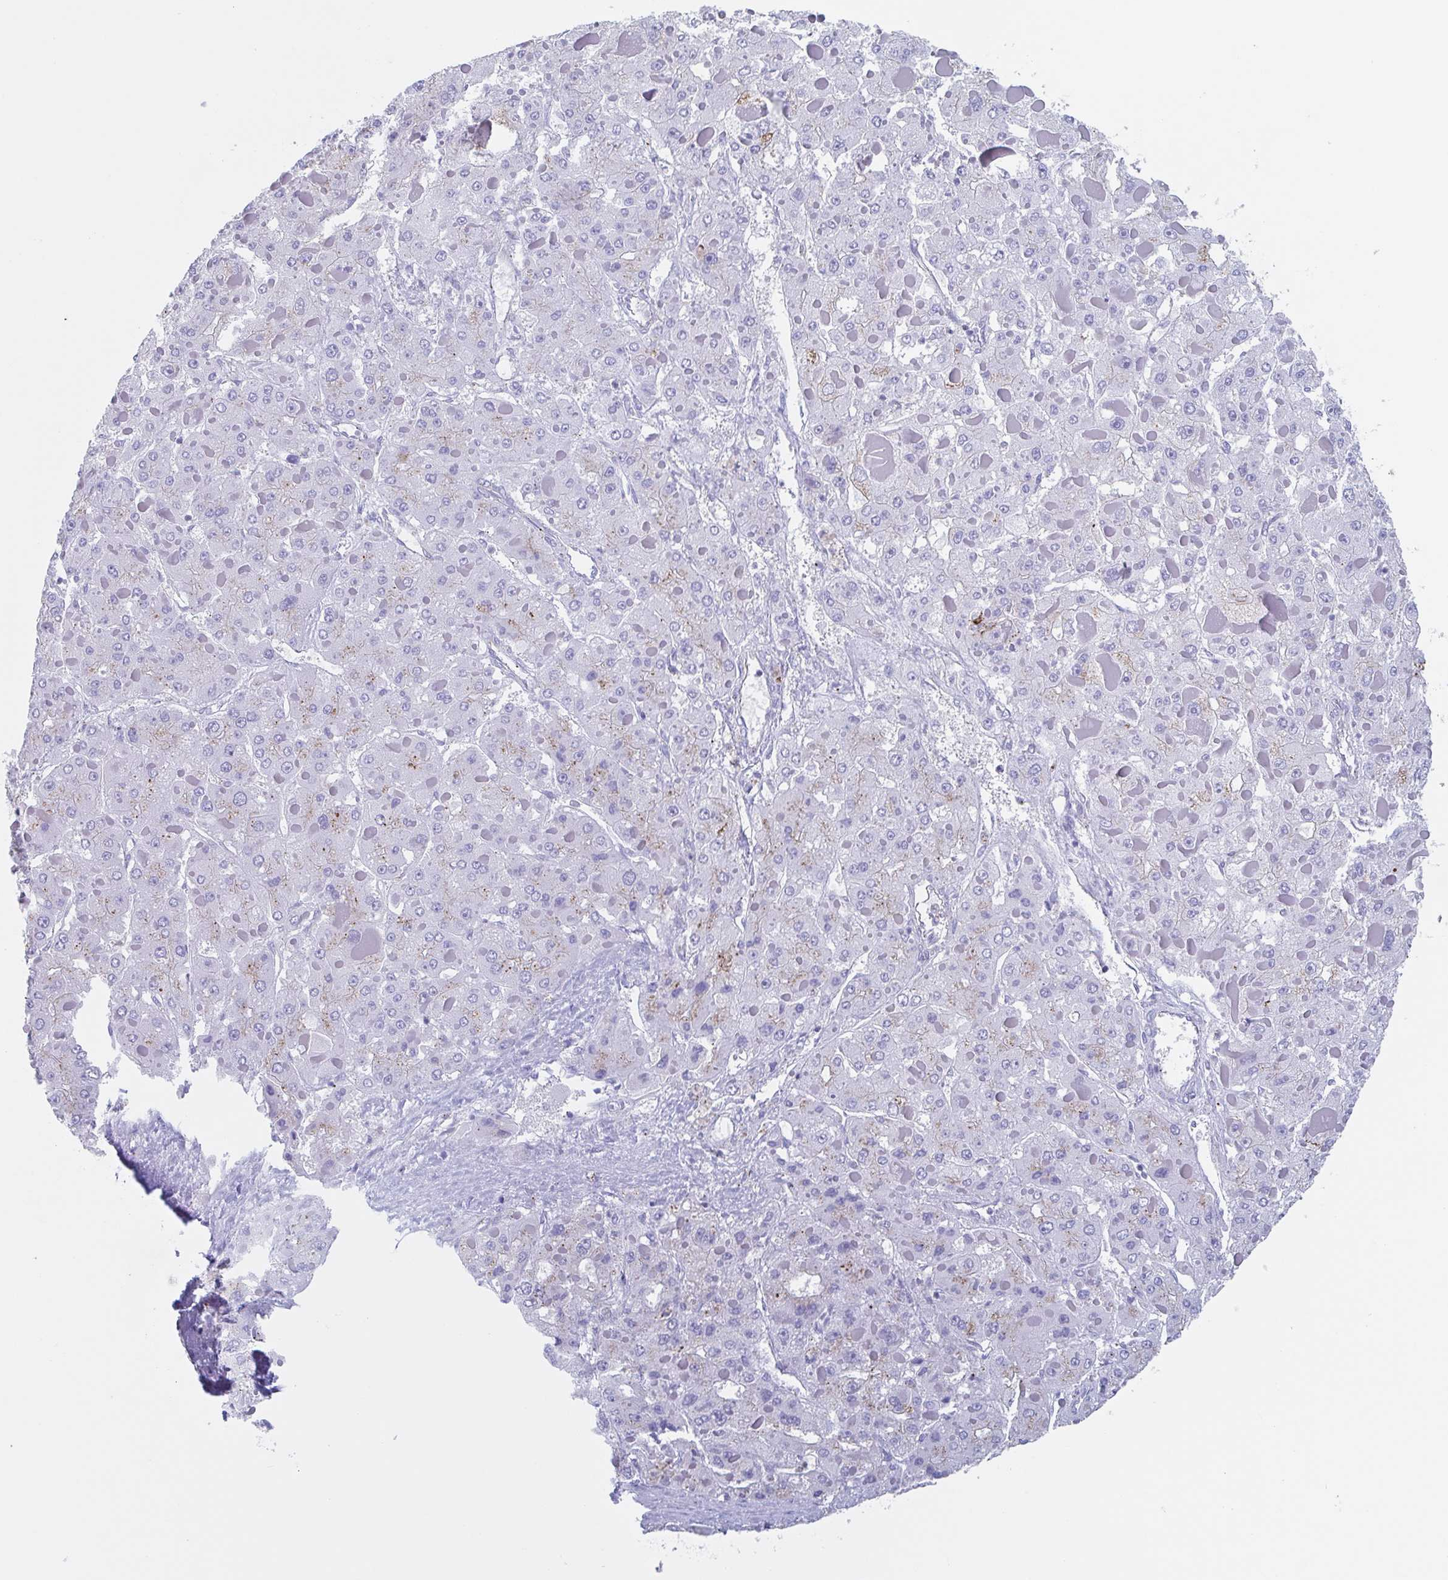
{"staining": {"intensity": "weak", "quantity": "<25%", "location": "cytoplasmic/membranous"}, "tissue": "liver cancer", "cell_type": "Tumor cells", "image_type": "cancer", "snomed": [{"axis": "morphology", "description": "Carcinoma, Hepatocellular, NOS"}, {"axis": "topography", "description": "Liver"}], "caption": "This is an immunohistochemistry (IHC) micrograph of liver cancer (hepatocellular carcinoma). There is no expression in tumor cells.", "gene": "CHMP5", "patient": {"sex": "female", "age": 73}}